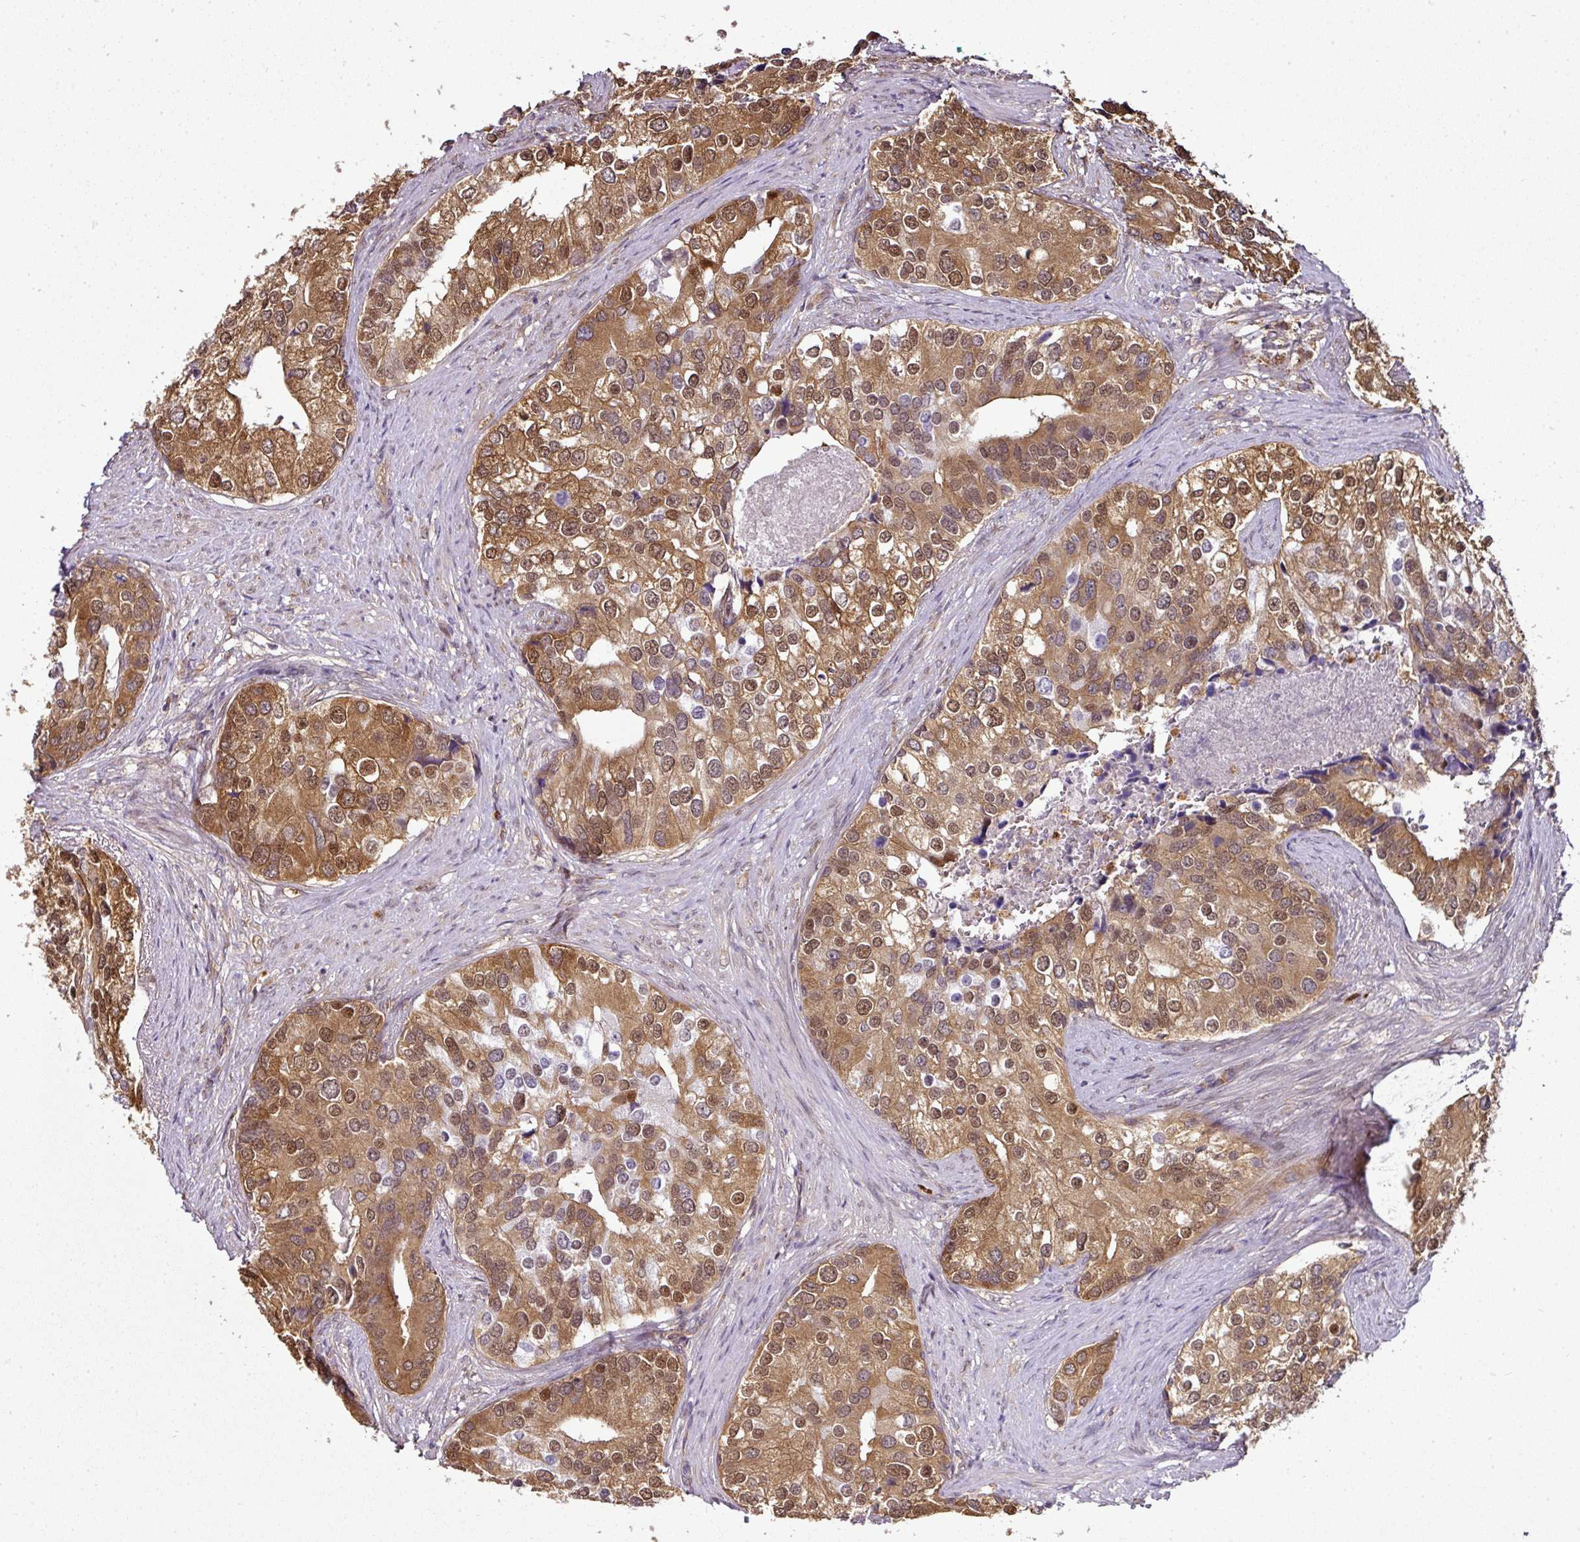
{"staining": {"intensity": "strong", "quantity": ">75%", "location": "cytoplasmic/membranous,nuclear"}, "tissue": "prostate cancer", "cell_type": "Tumor cells", "image_type": "cancer", "snomed": [{"axis": "morphology", "description": "Adenocarcinoma, High grade"}, {"axis": "topography", "description": "Prostate"}], "caption": "This micrograph exhibits immunohistochemistry staining of prostate cancer (high-grade adenocarcinoma), with high strong cytoplasmic/membranous and nuclear positivity in about >75% of tumor cells.", "gene": "RBM4B", "patient": {"sex": "male", "age": 62}}